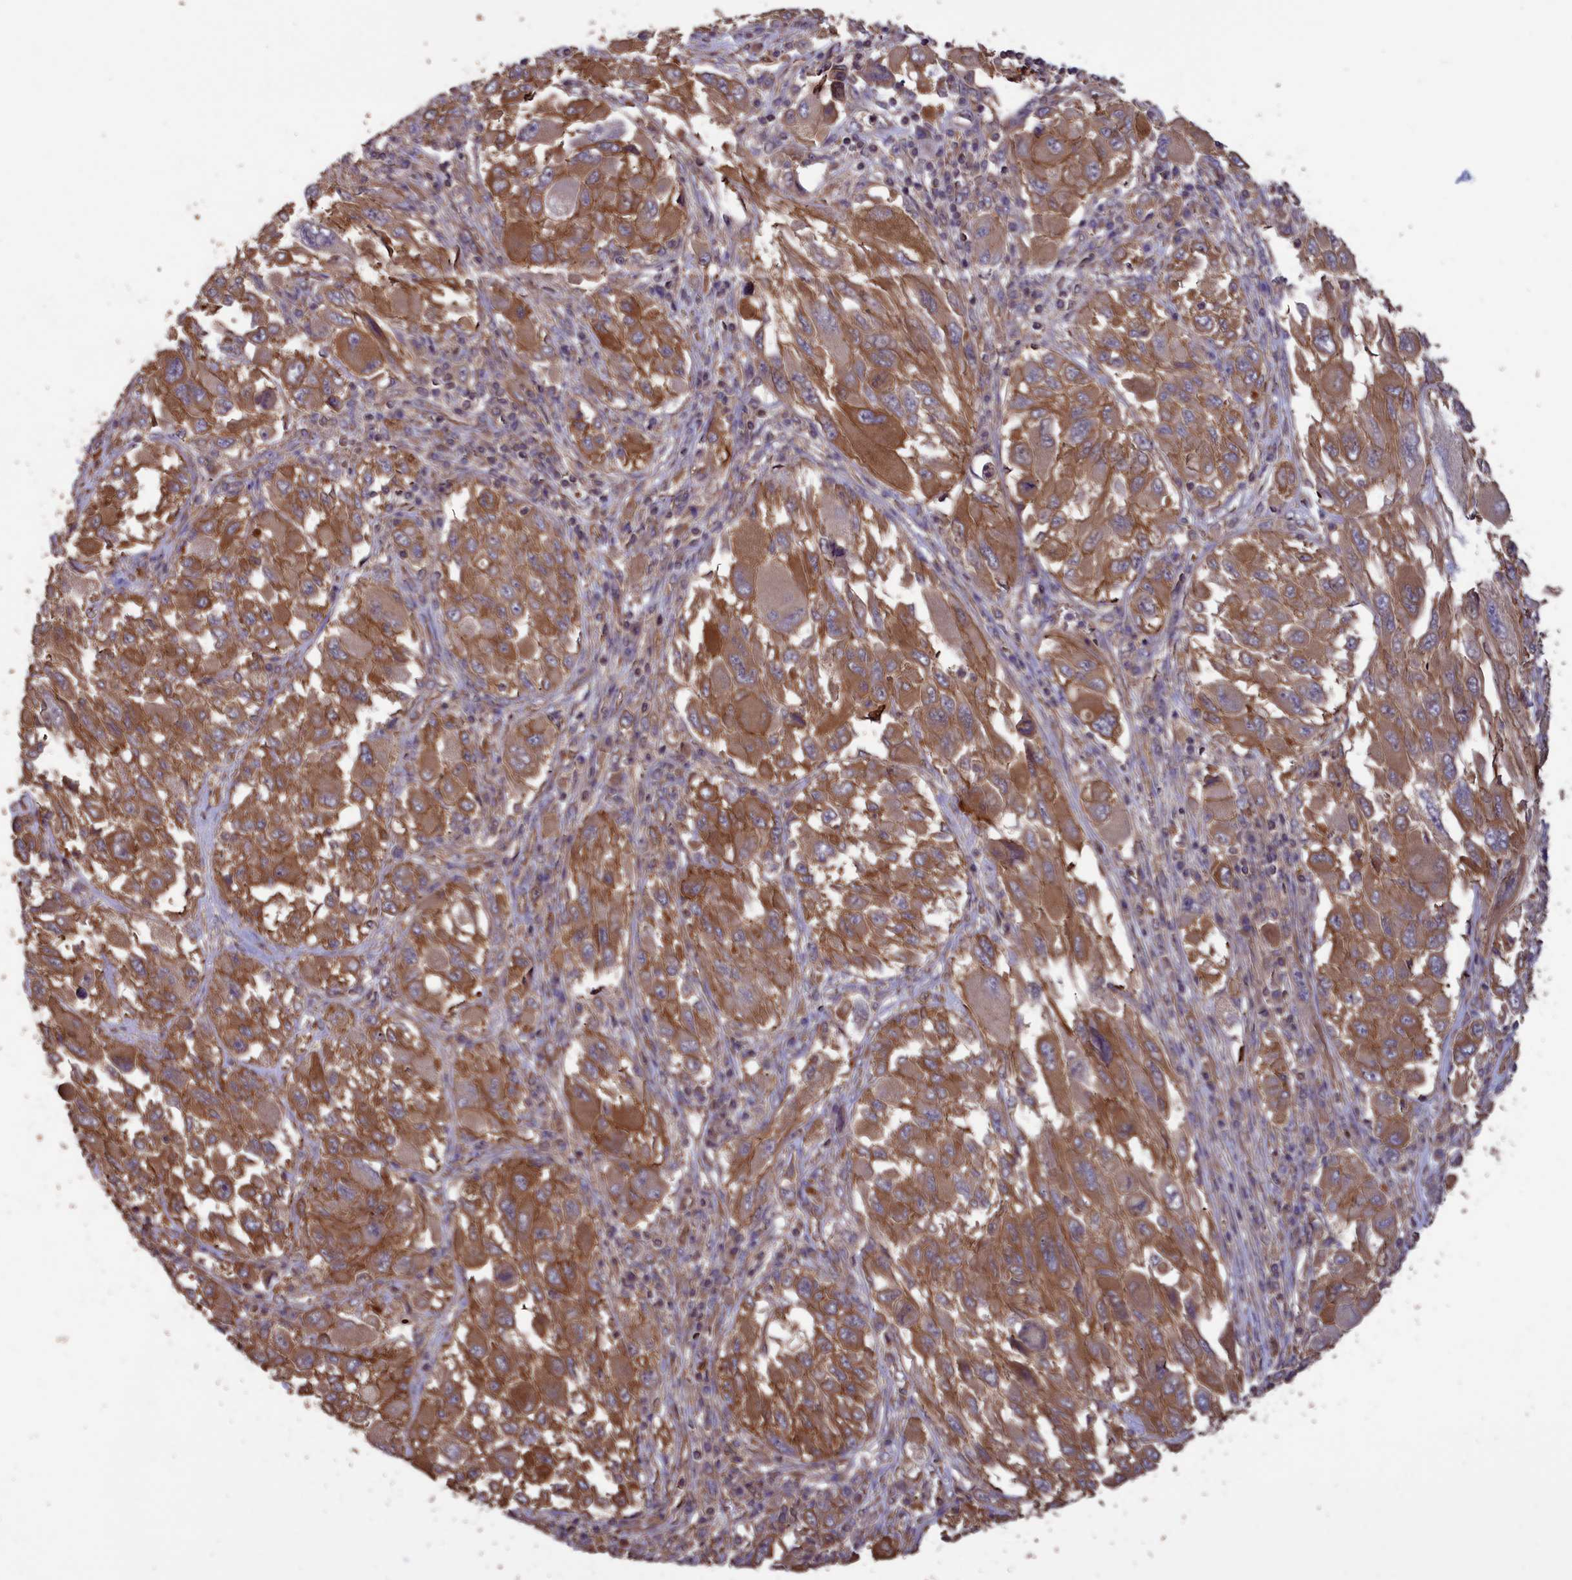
{"staining": {"intensity": "moderate", "quantity": ">75%", "location": "cytoplasmic/membranous"}, "tissue": "melanoma", "cell_type": "Tumor cells", "image_type": "cancer", "snomed": [{"axis": "morphology", "description": "Malignant melanoma, NOS"}, {"axis": "topography", "description": "Skin"}], "caption": "Moderate cytoplasmic/membranous positivity for a protein is identified in about >75% of tumor cells of malignant melanoma using immunohistochemistry.", "gene": "DAPK3", "patient": {"sex": "female", "age": 91}}